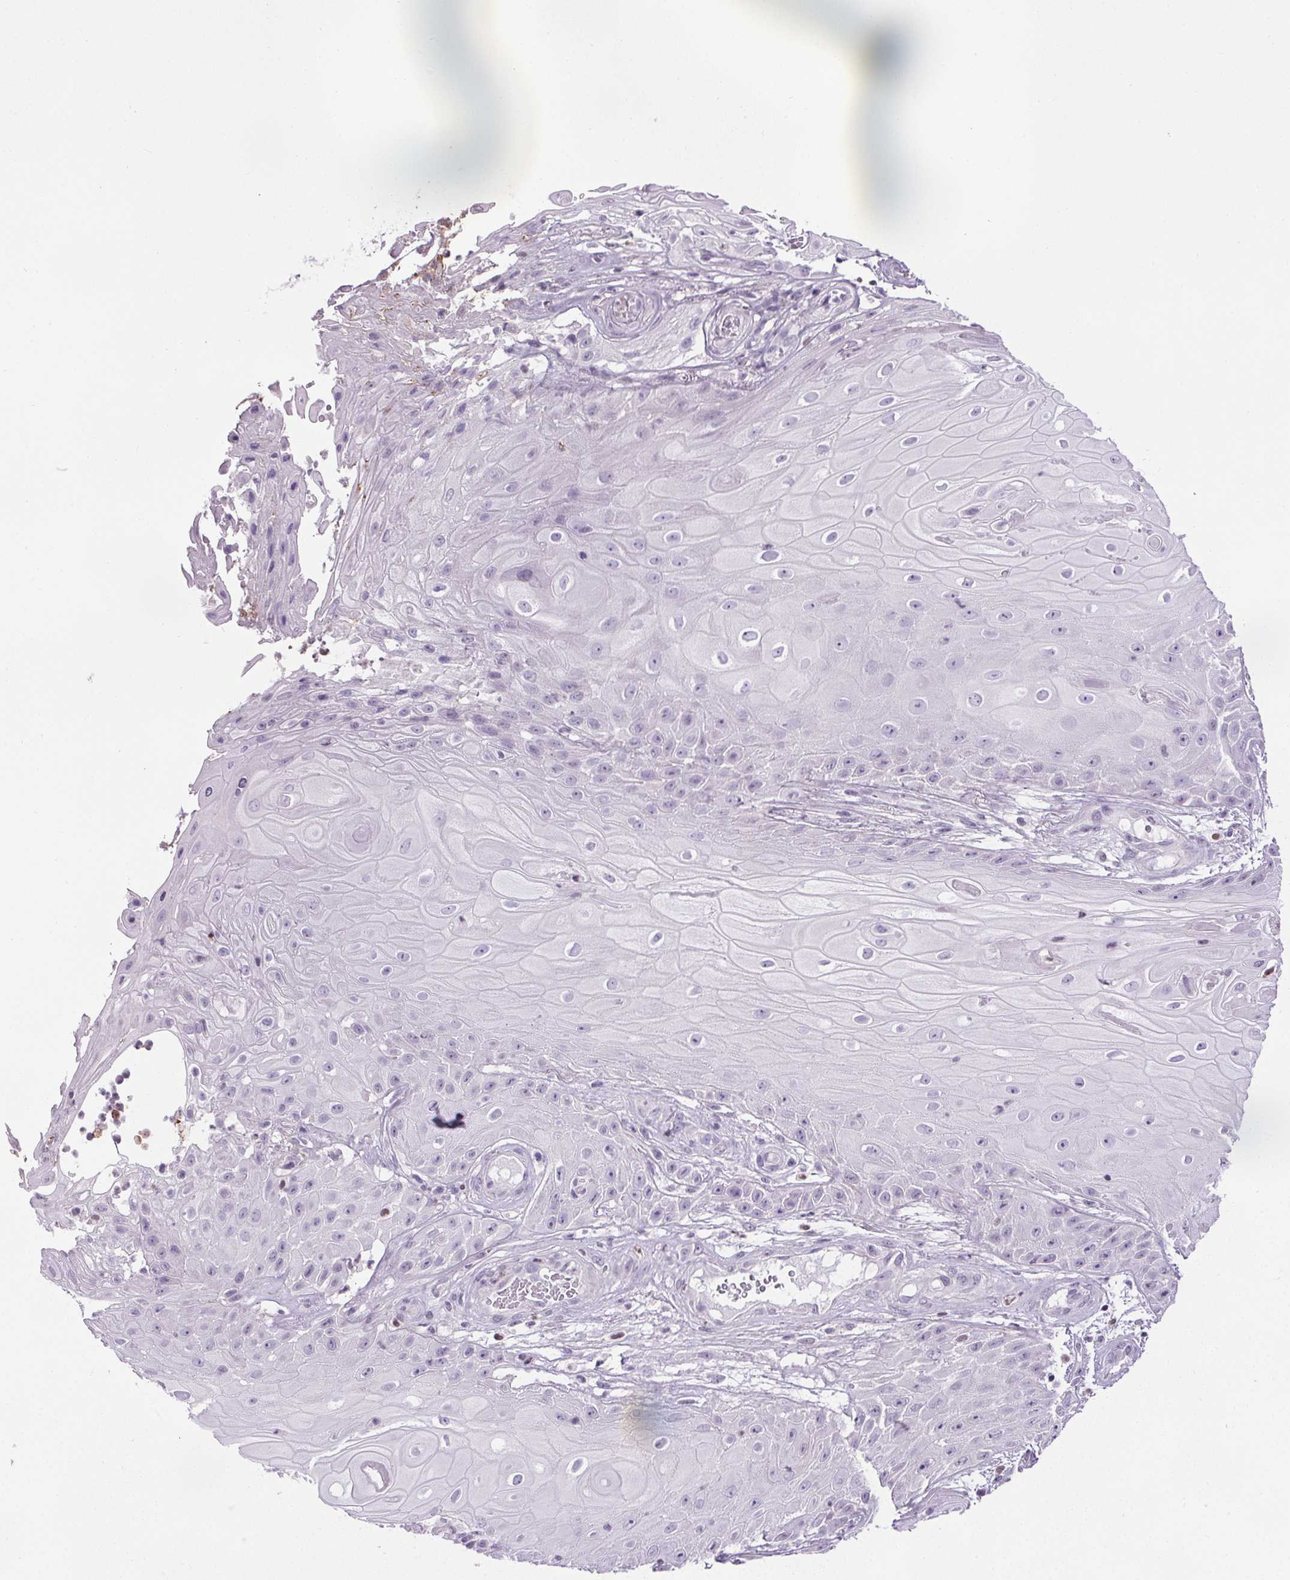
{"staining": {"intensity": "negative", "quantity": "none", "location": "none"}, "tissue": "skin cancer", "cell_type": "Tumor cells", "image_type": "cancer", "snomed": [{"axis": "morphology", "description": "Squamous cell carcinoma, NOS"}, {"axis": "topography", "description": "Skin"}], "caption": "There is no significant staining in tumor cells of skin cancer (squamous cell carcinoma). (Stains: DAB immunohistochemistry (IHC) with hematoxylin counter stain, Microscopy: brightfield microscopy at high magnification).", "gene": "TMEM240", "patient": {"sex": "male", "age": 62}}